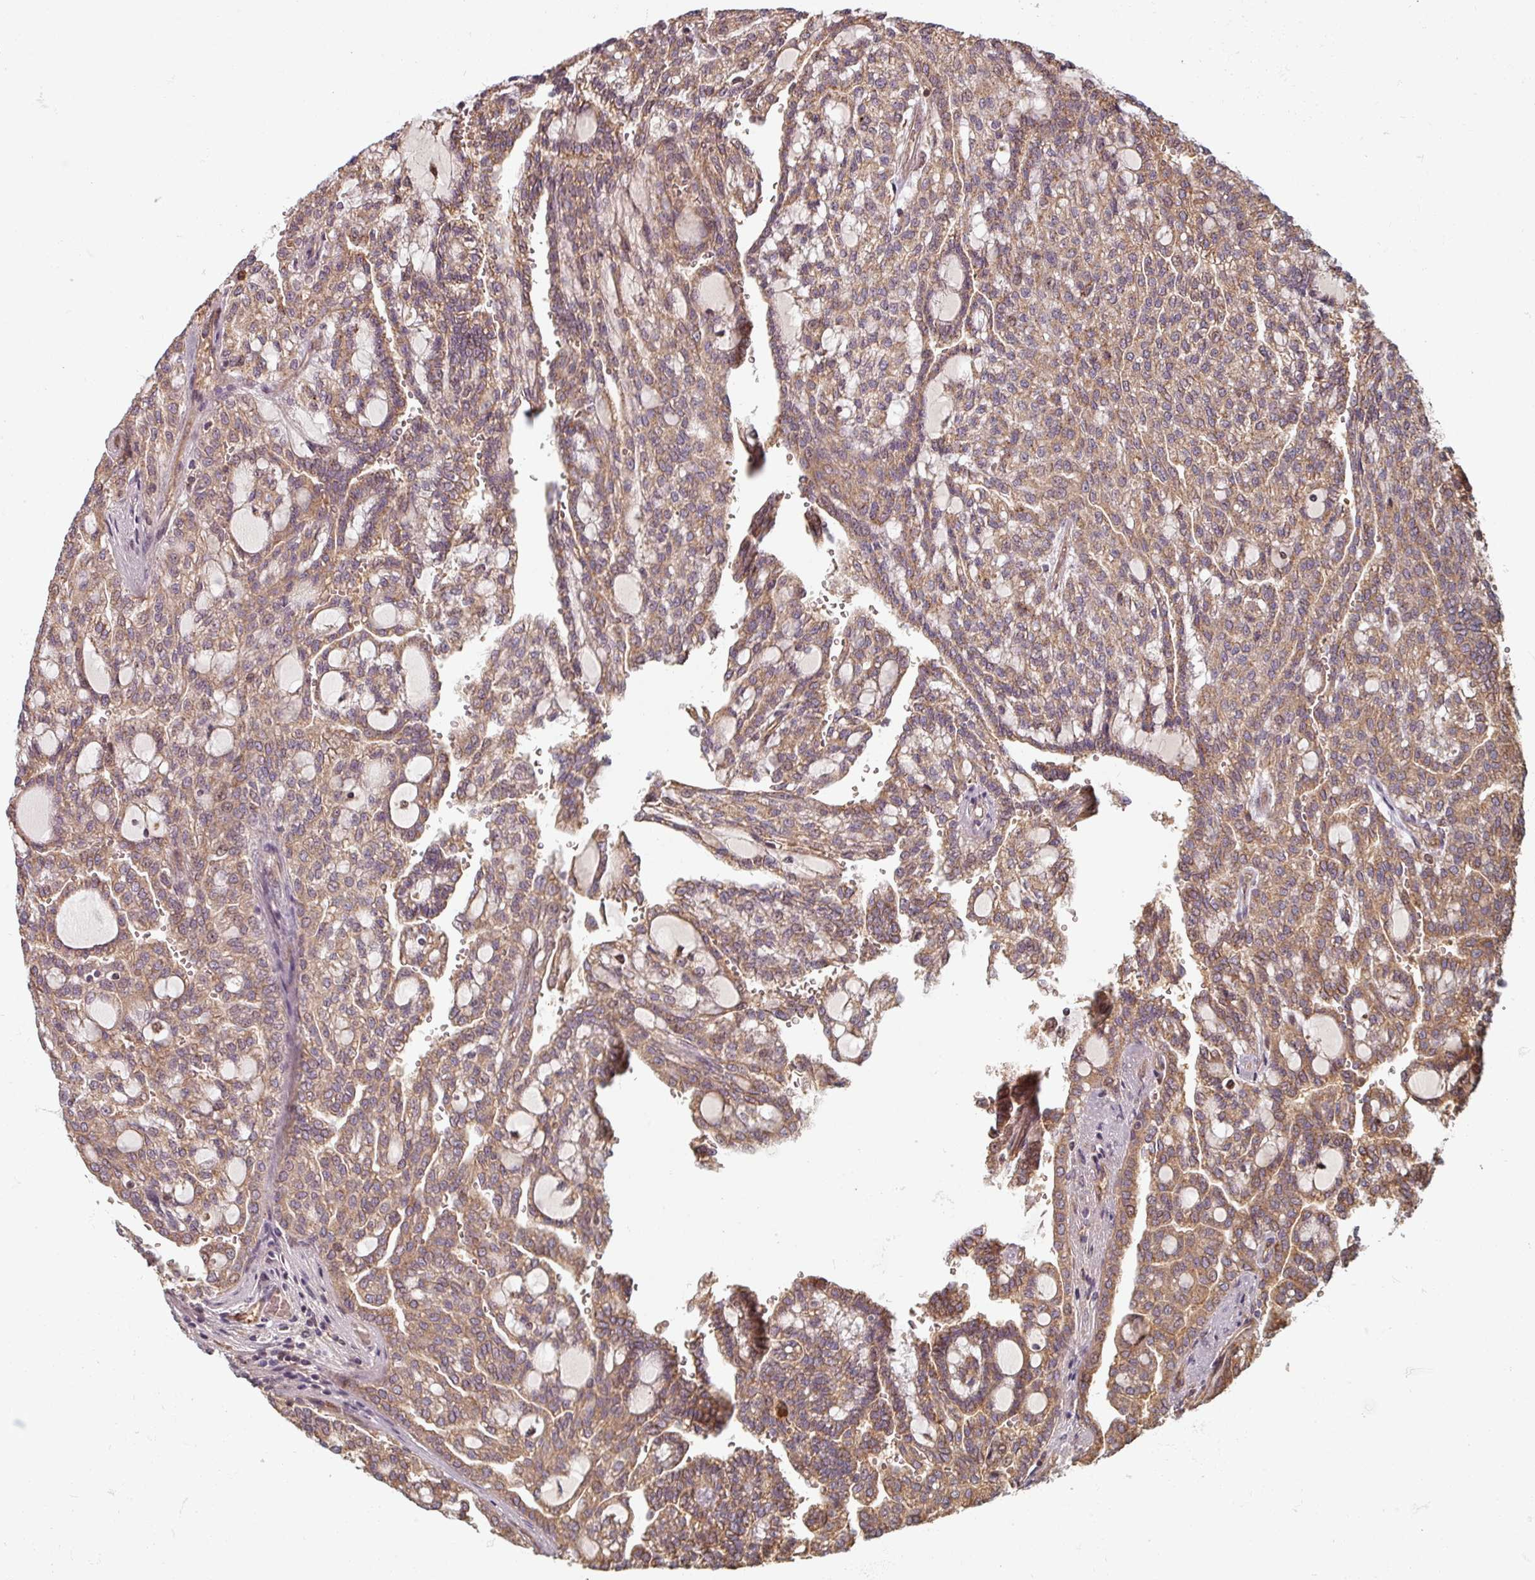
{"staining": {"intensity": "moderate", "quantity": "25%-75%", "location": "cytoplasmic/membranous,nuclear"}, "tissue": "renal cancer", "cell_type": "Tumor cells", "image_type": "cancer", "snomed": [{"axis": "morphology", "description": "Adenocarcinoma, NOS"}, {"axis": "topography", "description": "Kidney"}], "caption": "A histopathology image showing moderate cytoplasmic/membranous and nuclear staining in about 25%-75% of tumor cells in renal cancer, as visualized by brown immunohistochemical staining.", "gene": "EID1", "patient": {"sex": "male", "age": 63}}